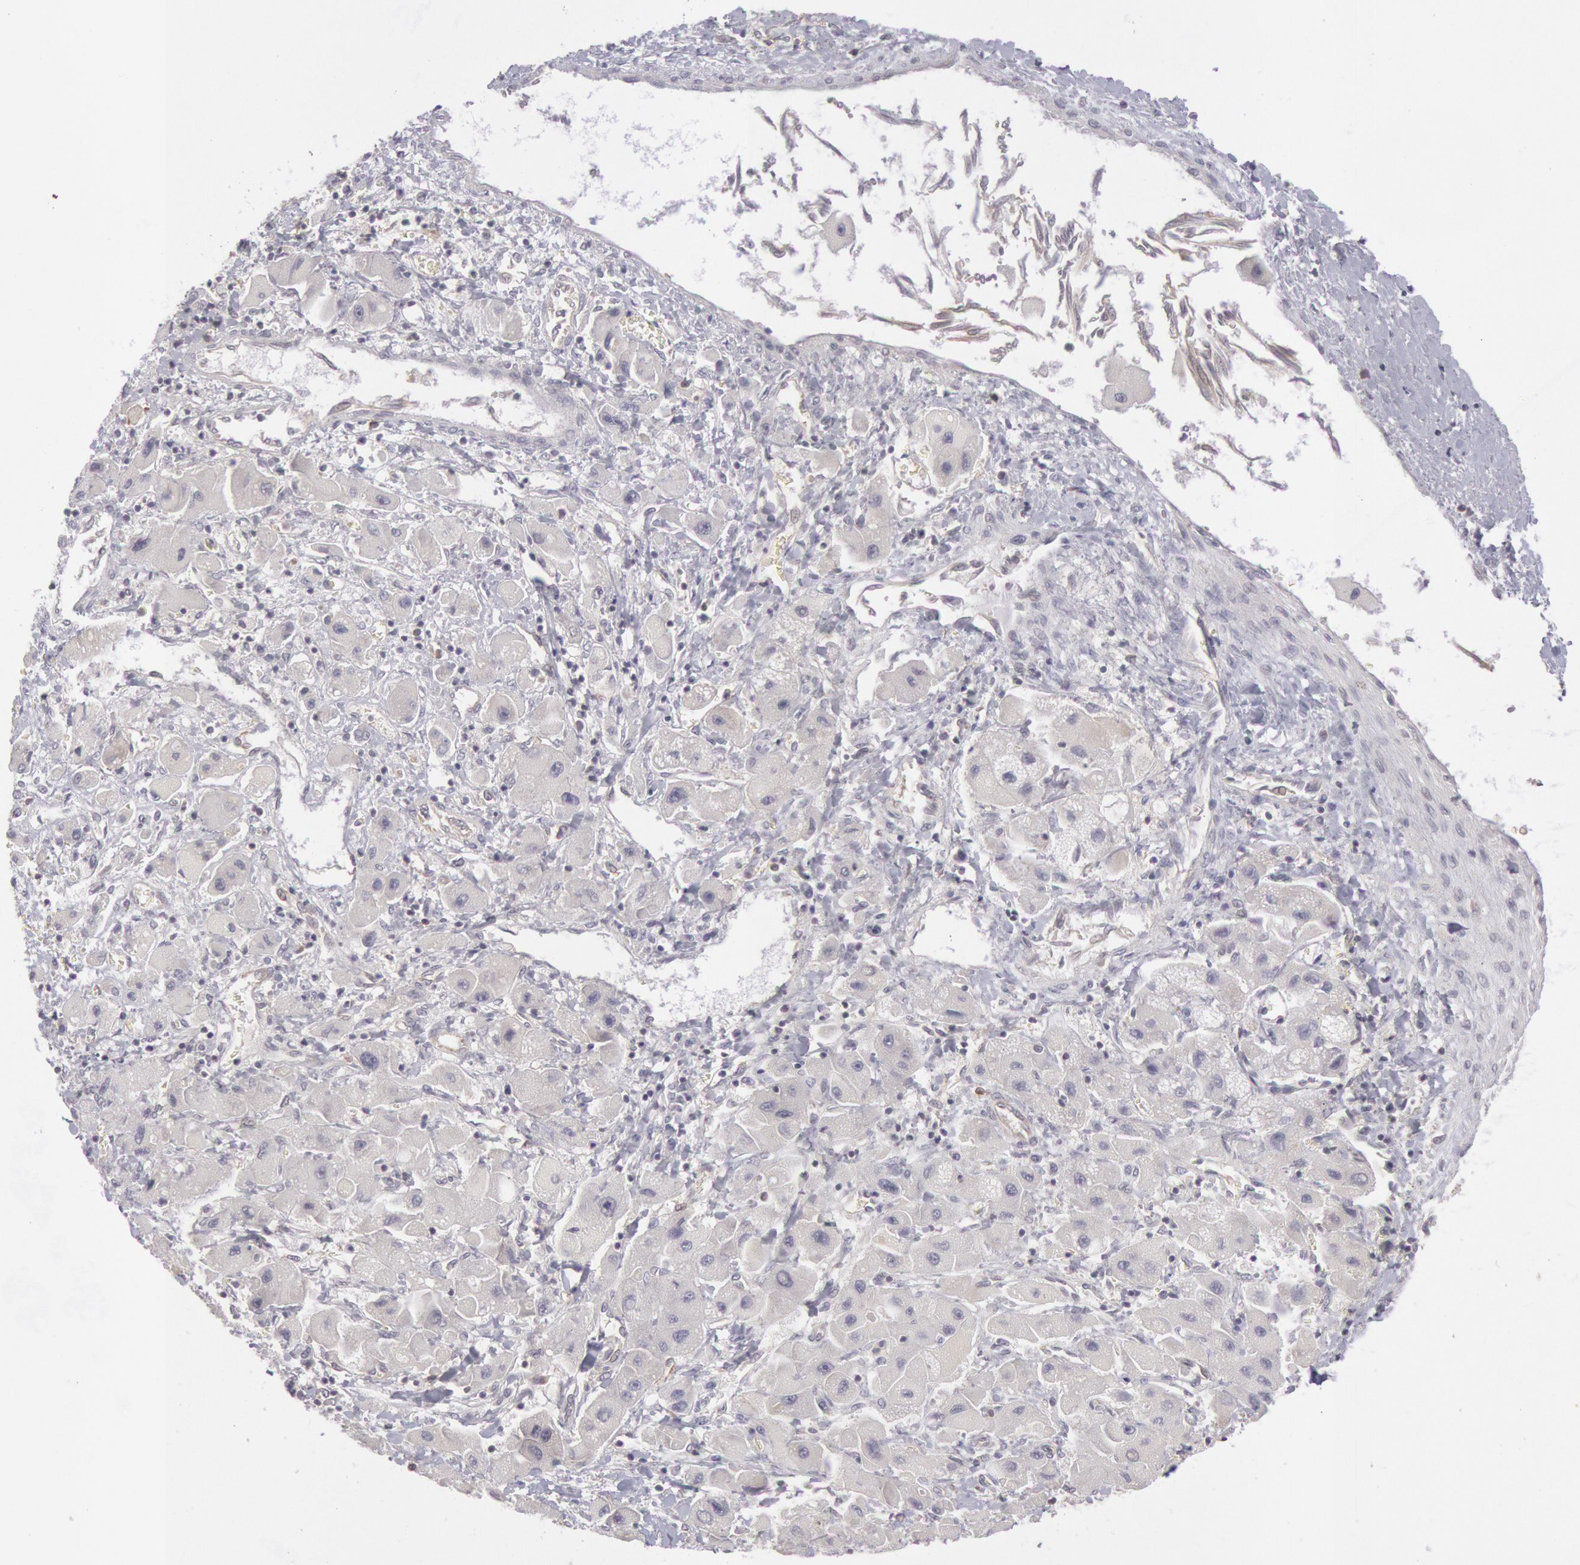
{"staining": {"intensity": "negative", "quantity": "none", "location": "none"}, "tissue": "liver cancer", "cell_type": "Tumor cells", "image_type": "cancer", "snomed": [{"axis": "morphology", "description": "Carcinoma, Hepatocellular, NOS"}, {"axis": "topography", "description": "Liver"}], "caption": "Immunohistochemistry (IHC) image of neoplastic tissue: human hepatocellular carcinoma (liver) stained with DAB (3,3'-diaminobenzidine) shows no significant protein expression in tumor cells.", "gene": "IKBKB", "patient": {"sex": "male", "age": 24}}